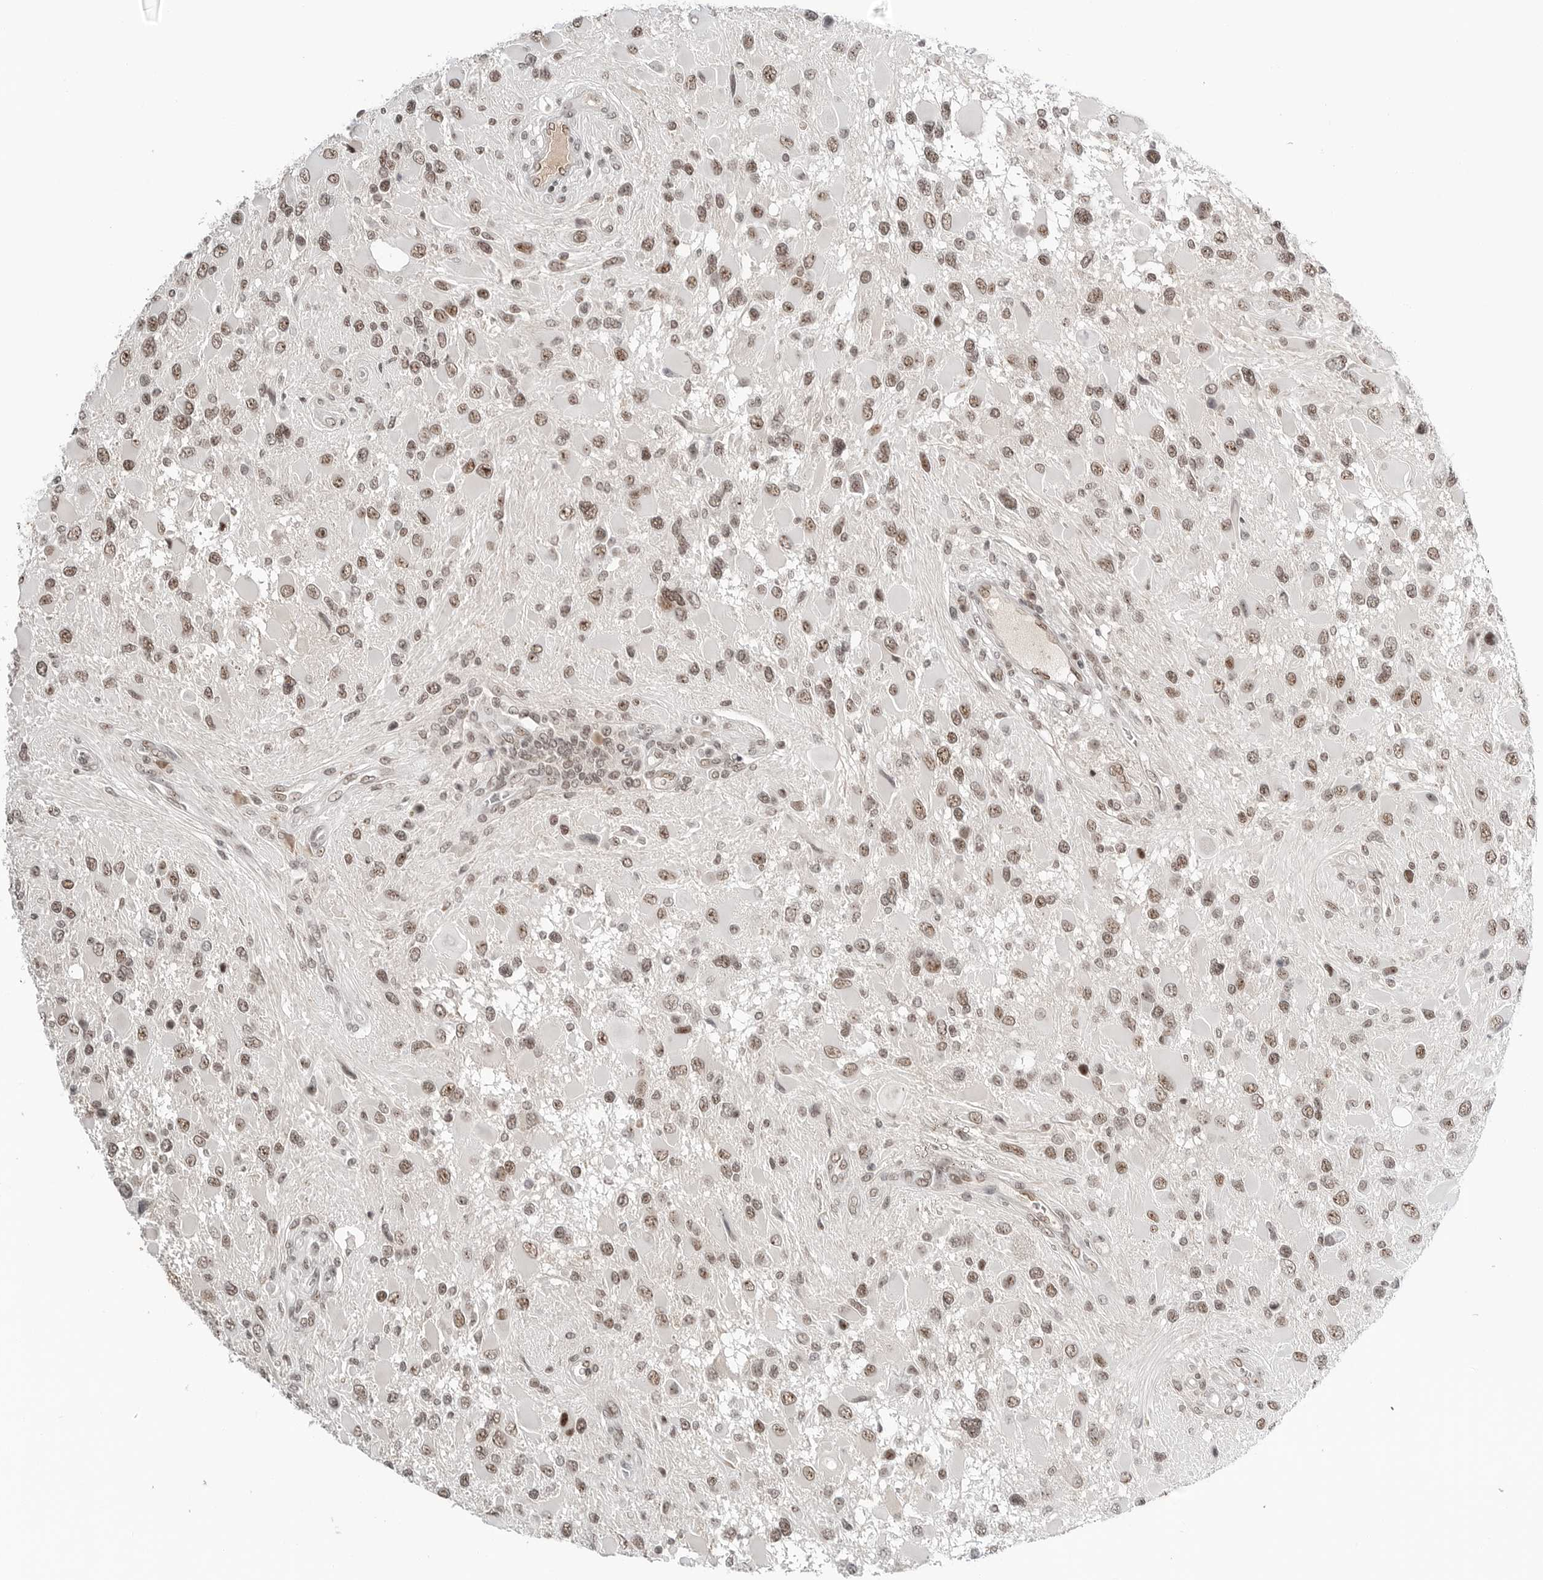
{"staining": {"intensity": "moderate", "quantity": ">75%", "location": "nuclear"}, "tissue": "glioma", "cell_type": "Tumor cells", "image_type": "cancer", "snomed": [{"axis": "morphology", "description": "Glioma, malignant, High grade"}, {"axis": "topography", "description": "Brain"}], "caption": "Immunohistochemical staining of glioma displays medium levels of moderate nuclear protein staining in about >75% of tumor cells. The staining was performed using DAB (3,3'-diaminobenzidine), with brown indicating positive protein expression. Nuclei are stained blue with hematoxylin.", "gene": "WRAP53", "patient": {"sex": "male", "age": 53}}